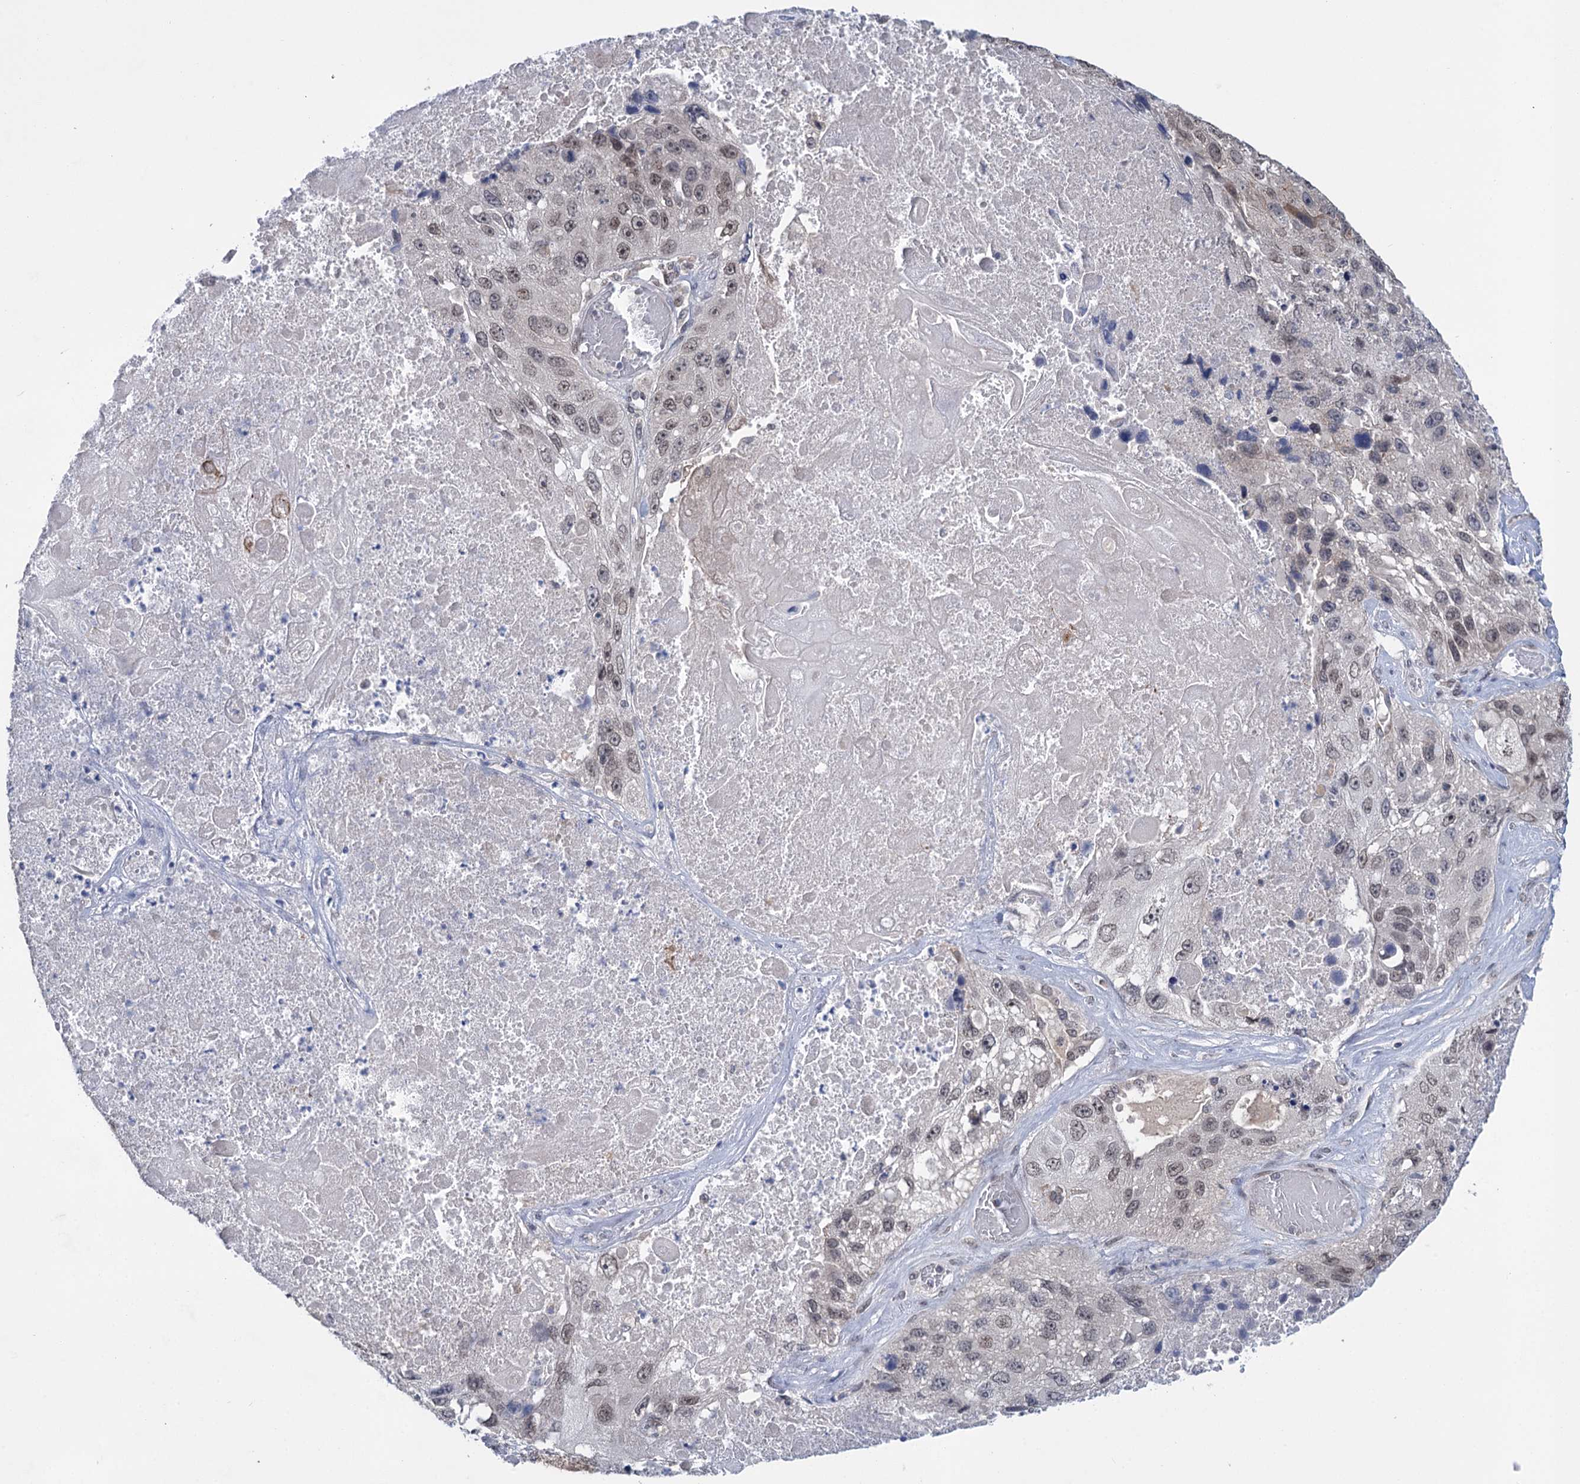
{"staining": {"intensity": "negative", "quantity": "none", "location": "none"}, "tissue": "lung cancer", "cell_type": "Tumor cells", "image_type": "cancer", "snomed": [{"axis": "morphology", "description": "Squamous cell carcinoma, NOS"}, {"axis": "topography", "description": "Lung"}], "caption": "DAB (3,3'-diaminobenzidine) immunohistochemical staining of human lung squamous cell carcinoma exhibits no significant expression in tumor cells.", "gene": "TTC17", "patient": {"sex": "male", "age": 61}}